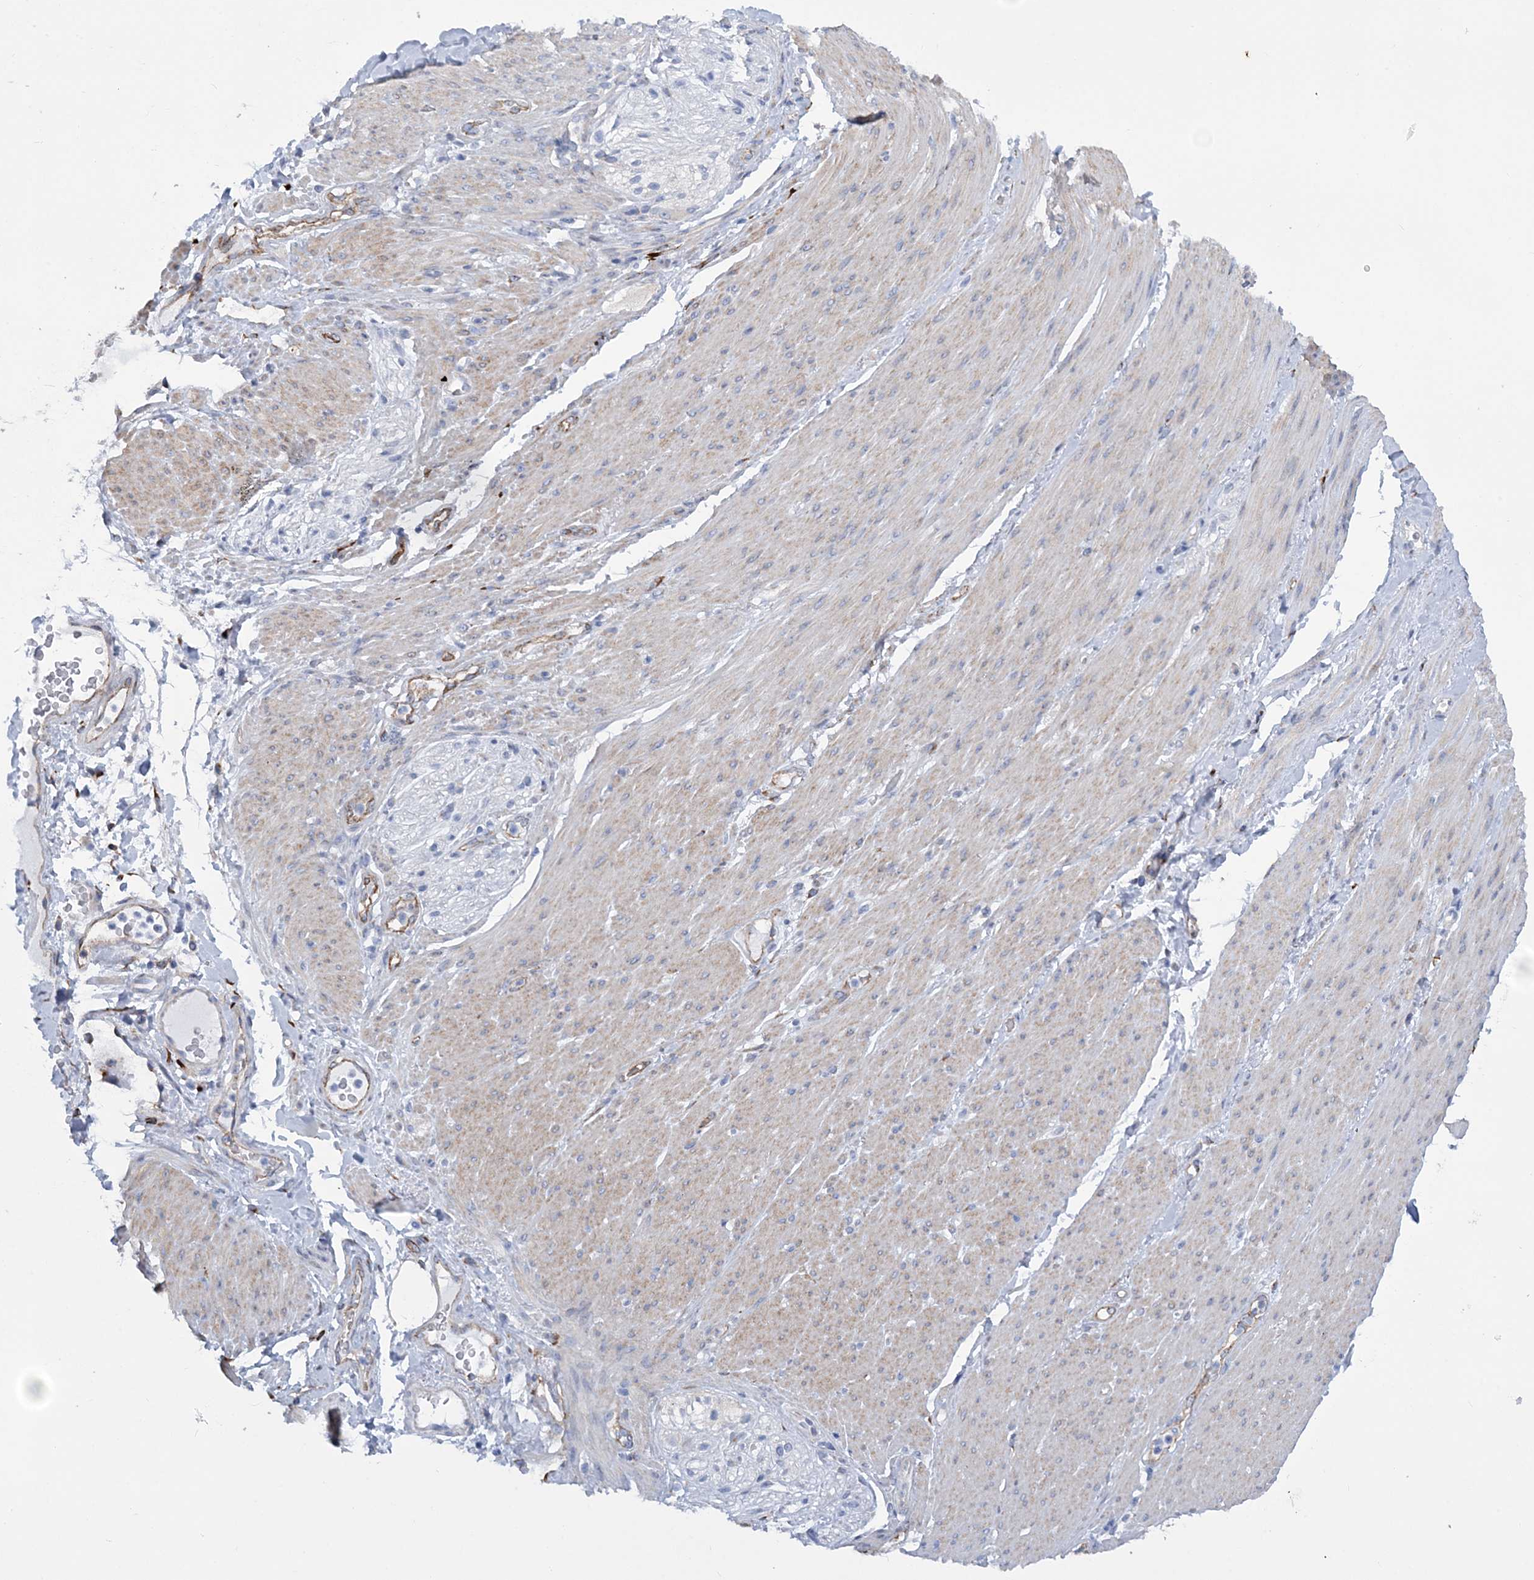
{"staining": {"intensity": "negative", "quantity": "none", "location": "none"}, "tissue": "adipose tissue", "cell_type": "Adipocytes", "image_type": "normal", "snomed": [{"axis": "morphology", "description": "Normal tissue, NOS"}, {"axis": "topography", "description": "Colon"}, {"axis": "topography", "description": "Peripheral nerve tissue"}], "caption": "Micrograph shows no protein staining in adipocytes of normal adipose tissue. Nuclei are stained in blue.", "gene": "RAB11FIP5", "patient": {"sex": "female", "age": 61}}